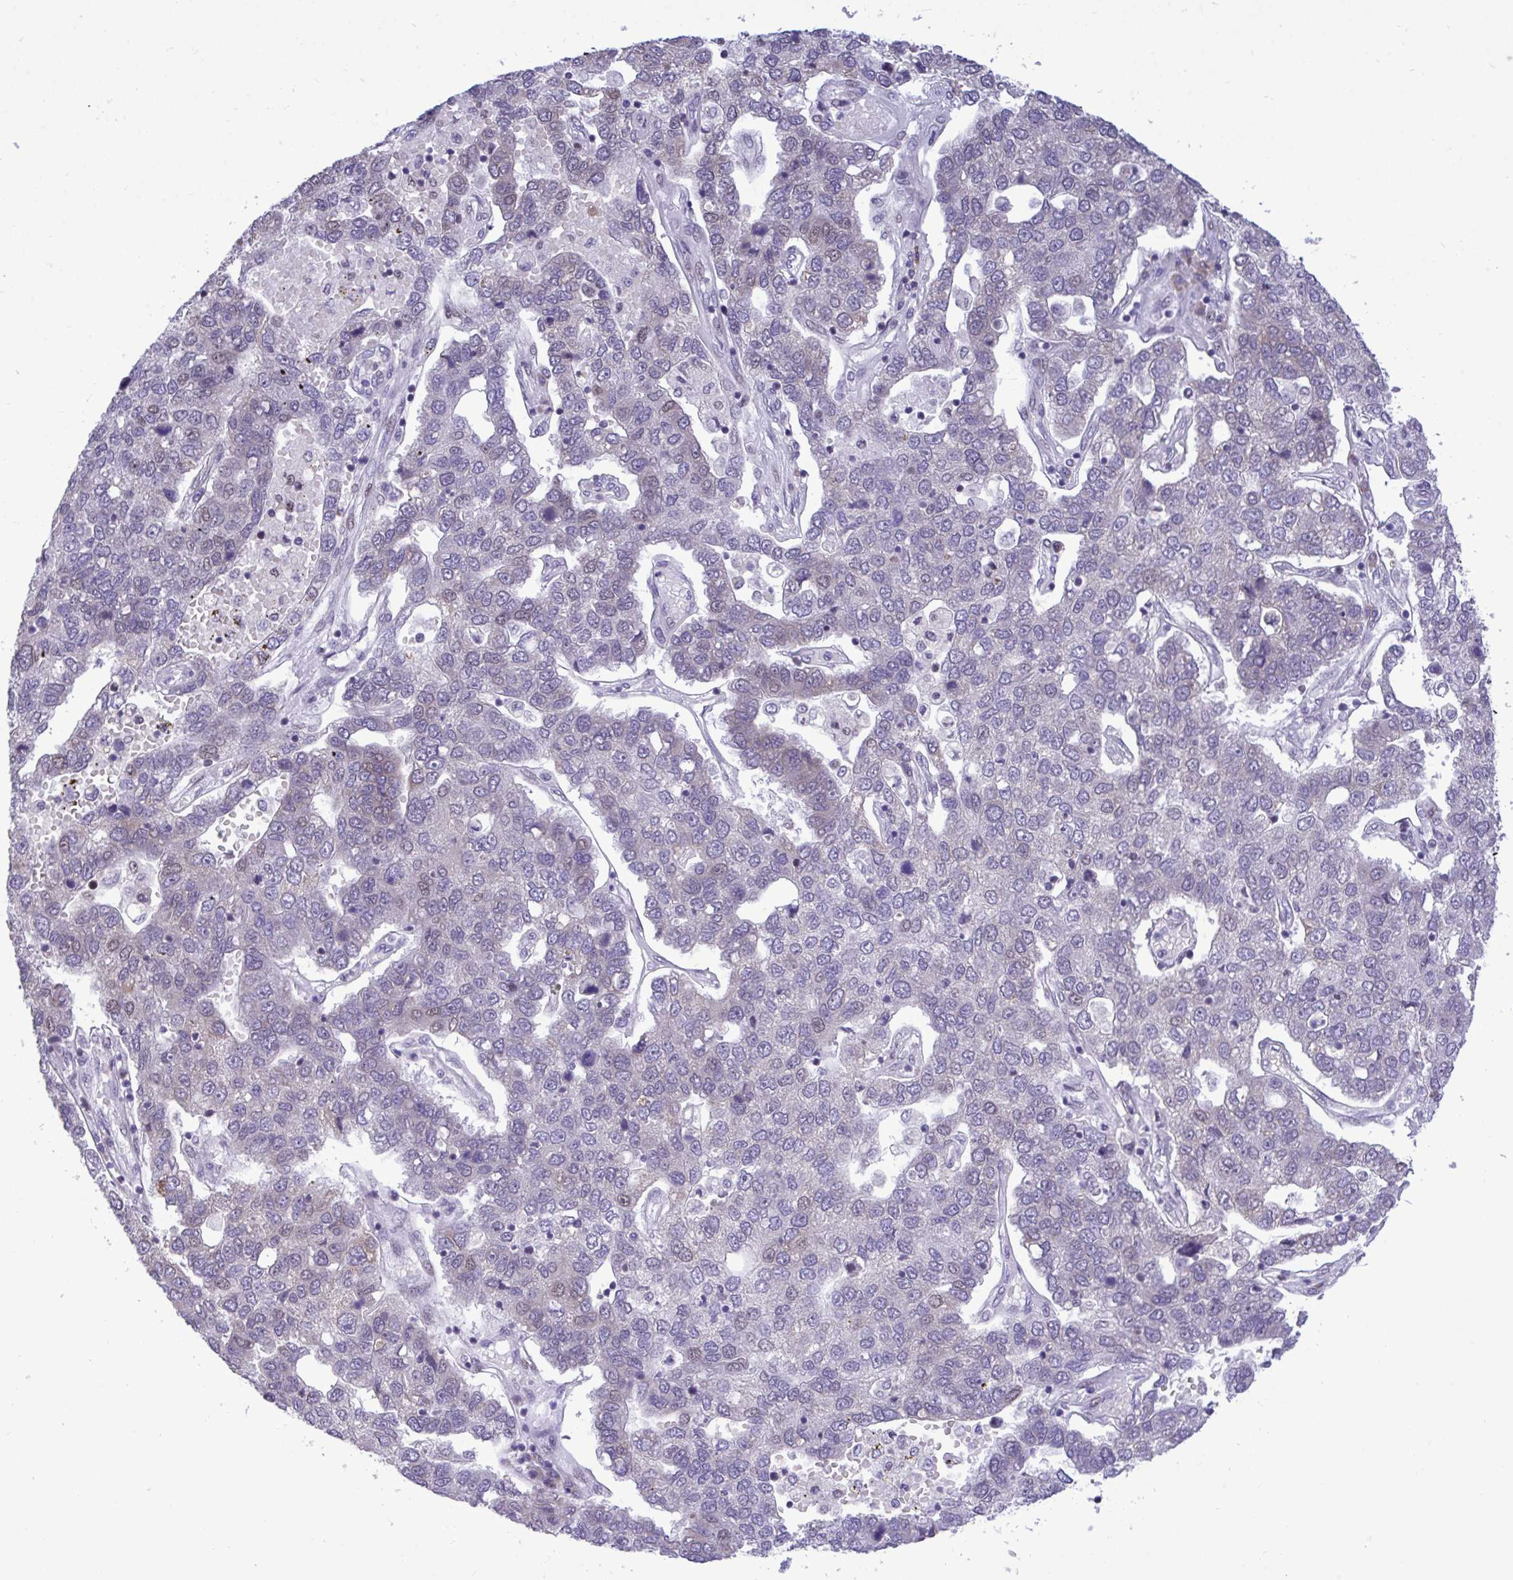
{"staining": {"intensity": "weak", "quantity": "<25%", "location": "nuclear"}, "tissue": "pancreatic cancer", "cell_type": "Tumor cells", "image_type": "cancer", "snomed": [{"axis": "morphology", "description": "Adenocarcinoma, NOS"}, {"axis": "topography", "description": "Pancreas"}], "caption": "Human pancreatic adenocarcinoma stained for a protein using immunohistochemistry (IHC) shows no positivity in tumor cells.", "gene": "C1QL2", "patient": {"sex": "female", "age": 61}}